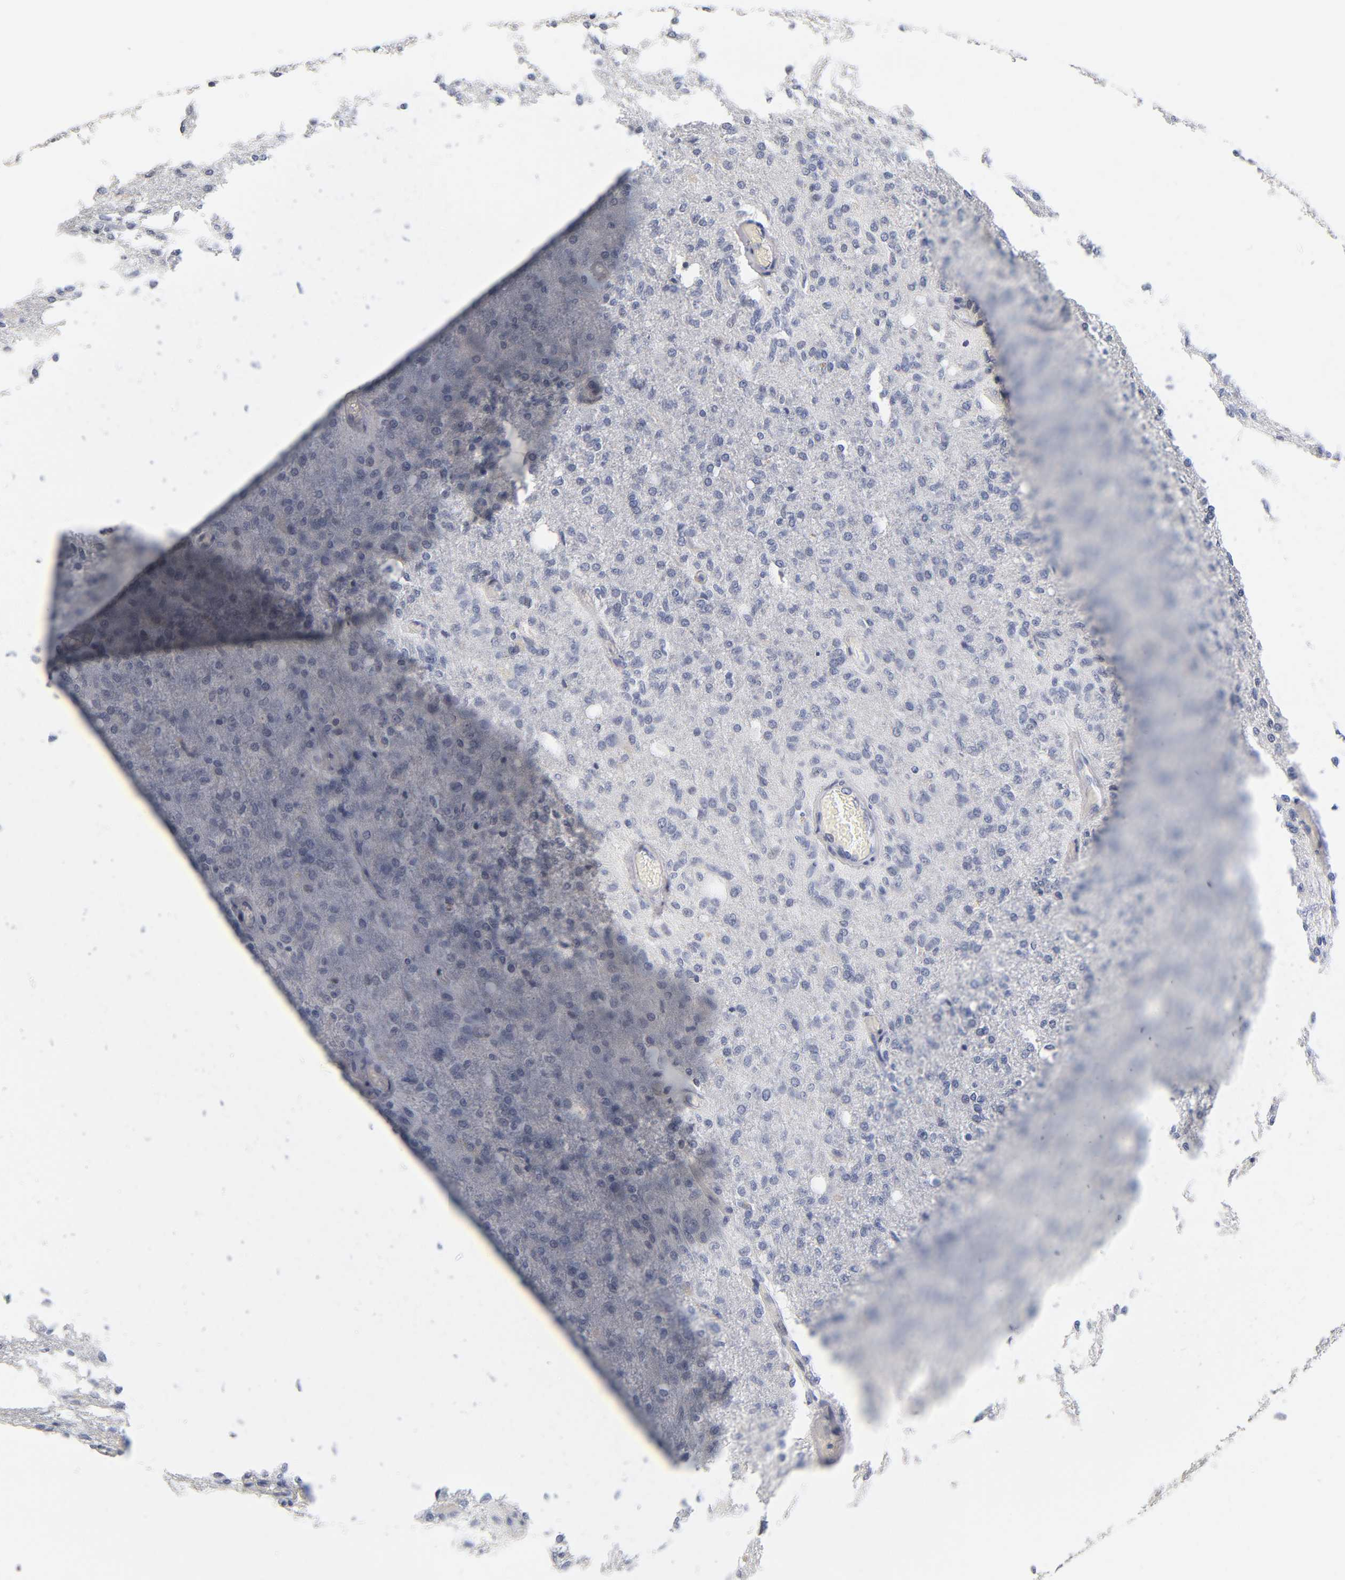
{"staining": {"intensity": "negative", "quantity": "none", "location": "none"}, "tissue": "glioma", "cell_type": "Tumor cells", "image_type": "cancer", "snomed": [{"axis": "morphology", "description": "Normal tissue, NOS"}, {"axis": "morphology", "description": "Glioma, malignant, High grade"}, {"axis": "topography", "description": "Cerebral cortex"}], "caption": "This is a histopathology image of immunohistochemistry staining of malignant glioma (high-grade), which shows no expression in tumor cells.", "gene": "SP3", "patient": {"sex": "male", "age": 77}}